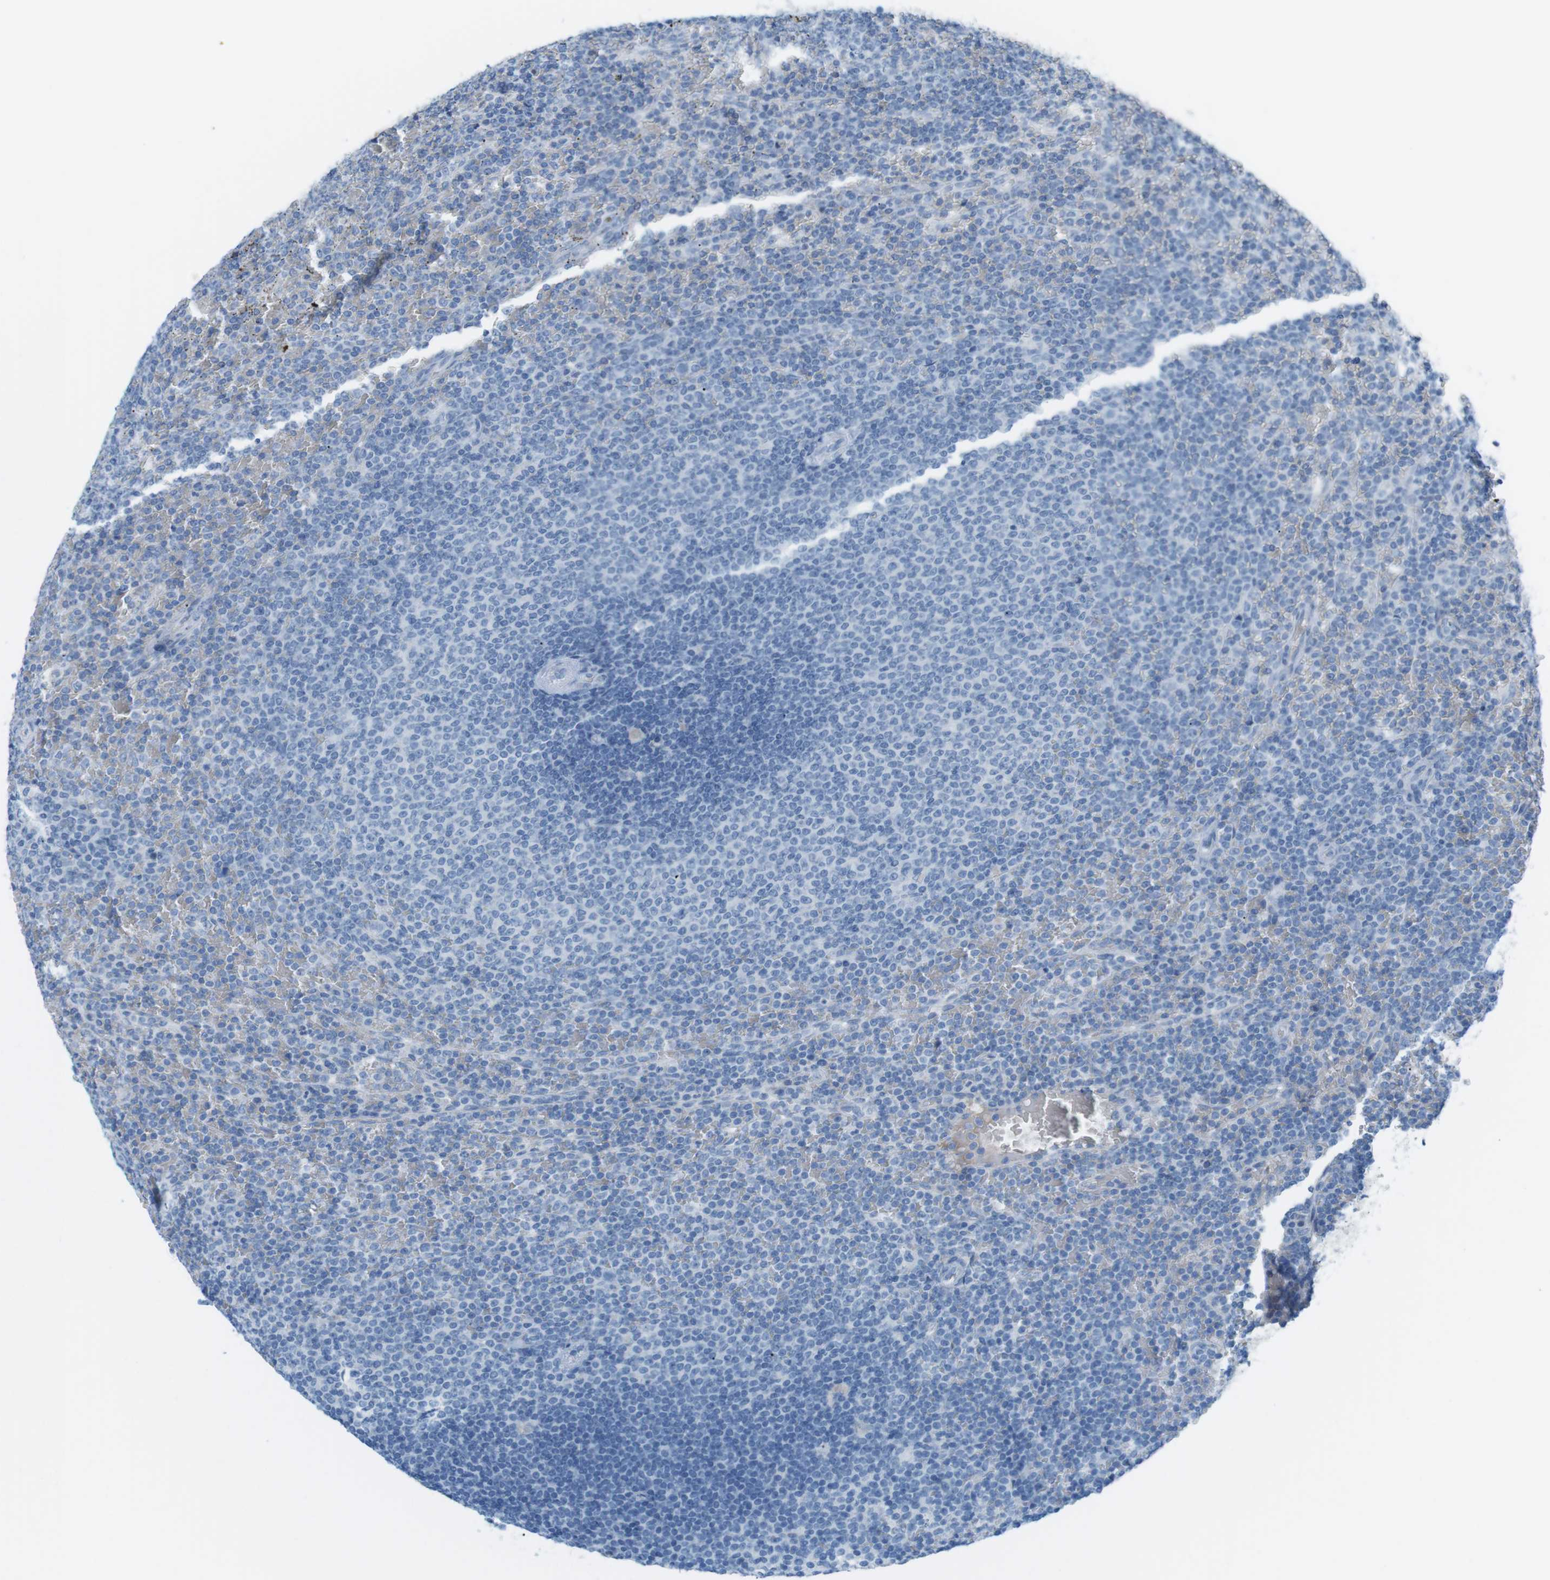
{"staining": {"intensity": "negative", "quantity": "none", "location": "none"}, "tissue": "lymphoma", "cell_type": "Tumor cells", "image_type": "cancer", "snomed": [{"axis": "morphology", "description": "Malignant lymphoma, non-Hodgkin's type, Low grade"}, {"axis": "topography", "description": "Spleen"}], "caption": "The photomicrograph reveals no significant staining in tumor cells of low-grade malignant lymphoma, non-Hodgkin's type.", "gene": "AZGP1", "patient": {"sex": "female", "age": 77}}